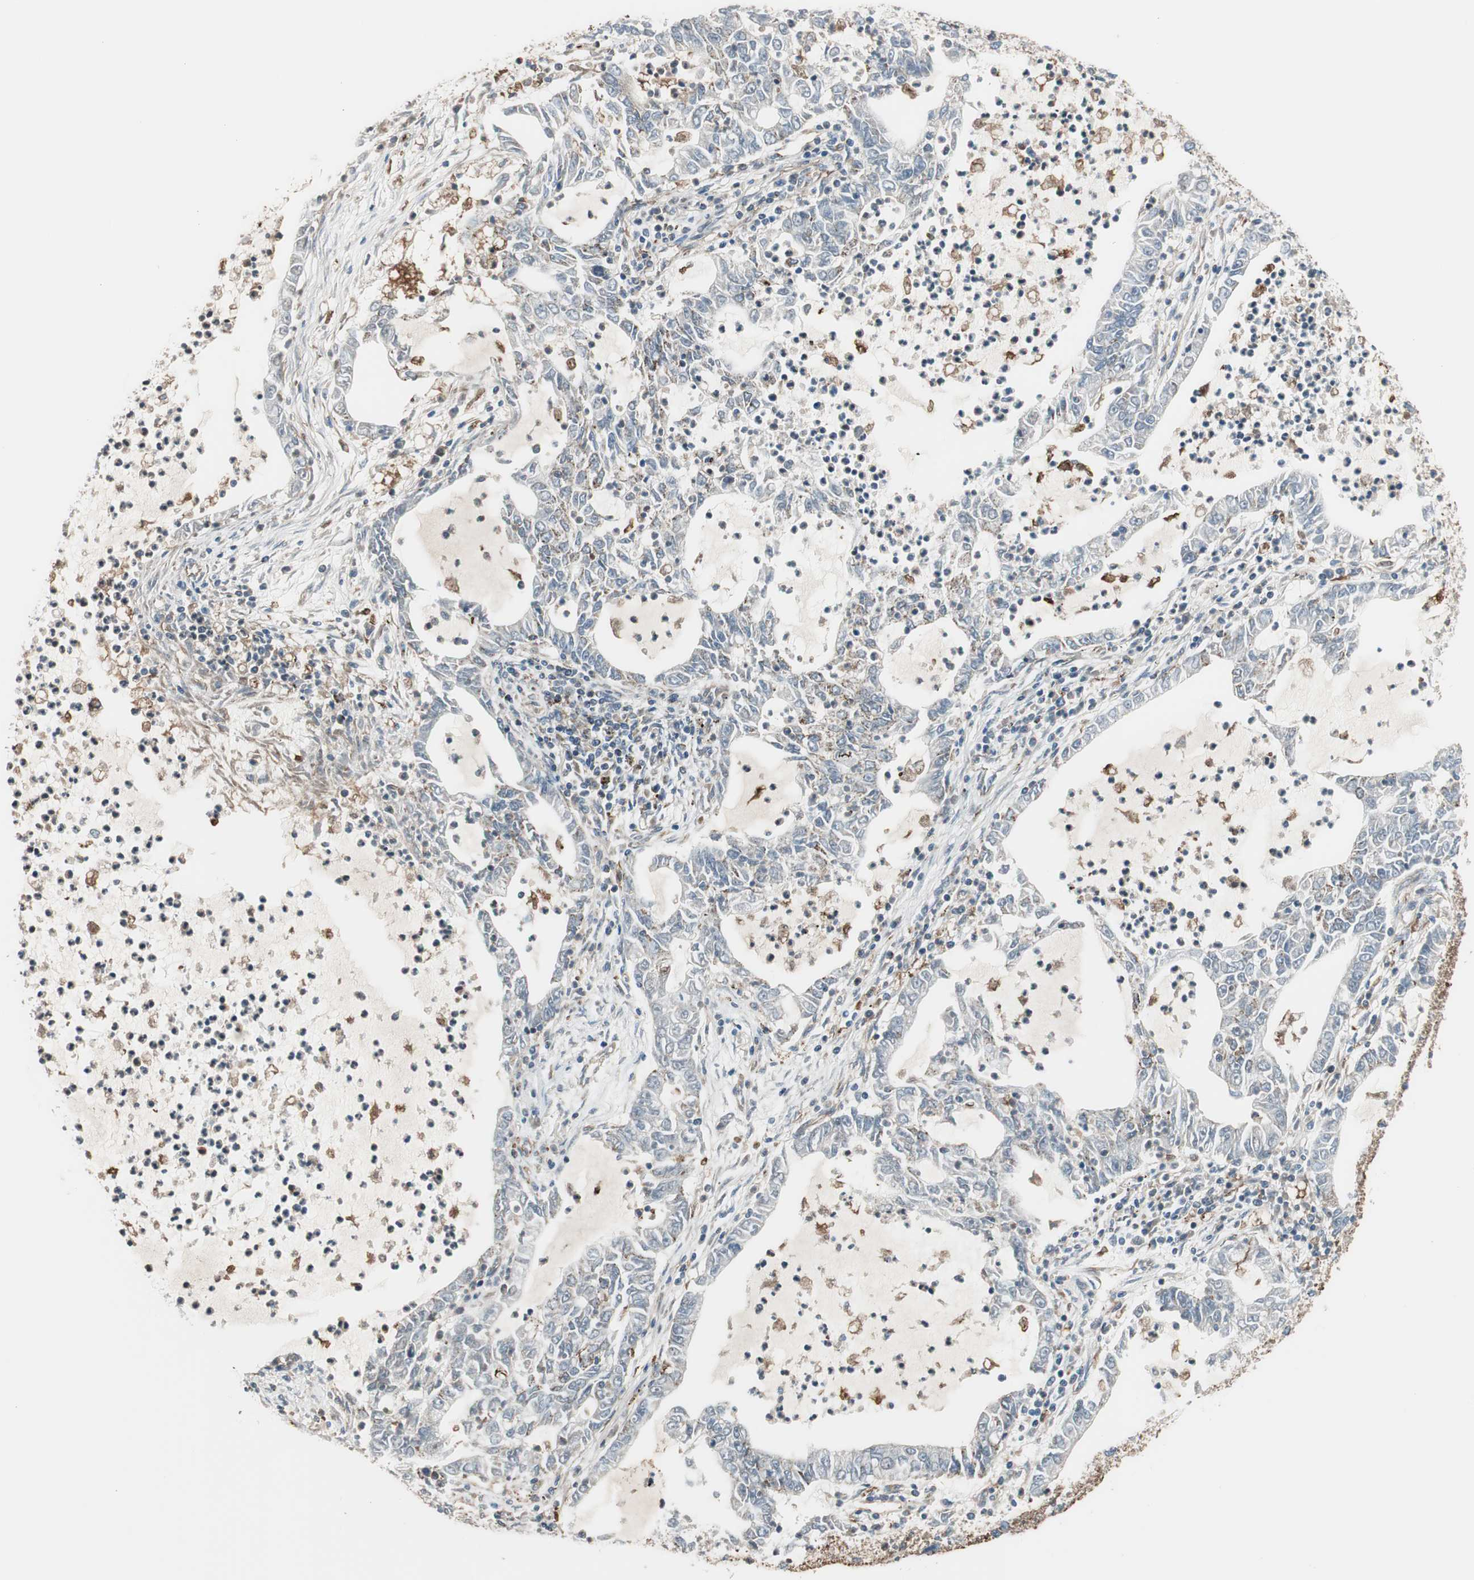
{"staining": {"intensity": "weak", "quantity": "25%-75%", "location": "cytoplasmic/membranous"}, "tissue": "lung cancer", "cell_type": "Tumor cells", "image_type": "cancer", "snomed": [{"axis": "morphology", "description": "Adenocarcinoma, NOS"}, {"axis": "topography", "description": "Lung"}], "caption": "Tumor cells exhibit weak cytoplasmic/membranous expression in approximately 25%-75% of cells in lung cancer. The staining is performed using DAB (3,3'-diaminobenzidine) brown chromogen to label protein expression. The nuclei are counter-stained blue using hematoxylin.", "gene": "SRCIN1", "patient": {"sex": "female", "age": 51}}